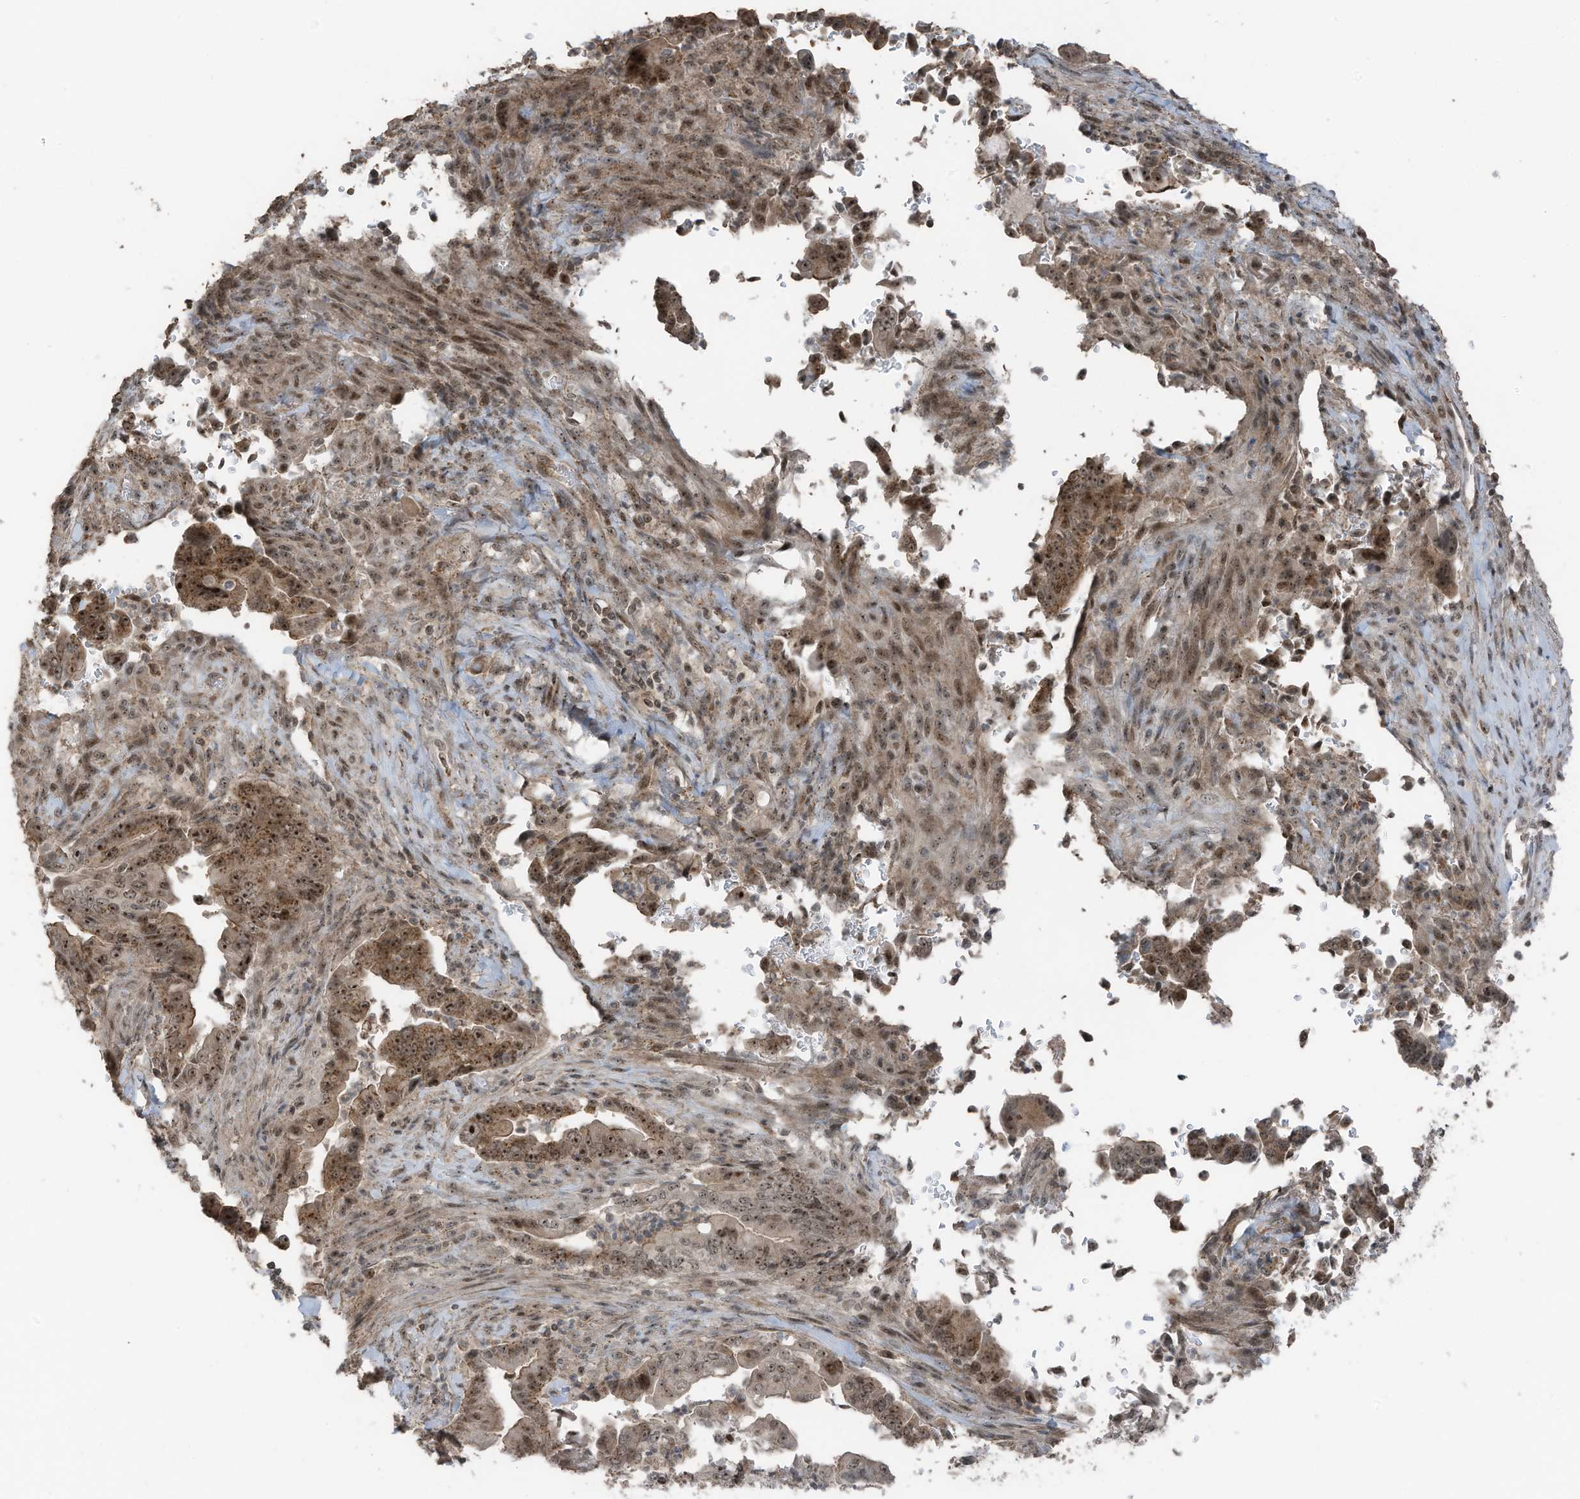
{"staining": {"intensity": "moderate", "quantity": ">75%", "location": "cytoplasmic/membranous,nuclear"}, "tissue": "pancreatic cancer", "cell_type": "Tumor cells", "image_type": "cancer", "snomed": [{"axis": "morphology", "description": "Adenocarcinoma, NOS"}, {"axis": "topography", "description": "Pancreas"}], "caption": "A brown stain highlights moderate cytoplasmic/membranous and nuclear staining of a protein in pancreatic cancer tumor cells.", "gene": "UTP3", "patient": {"sex": "male", "age": 70}}